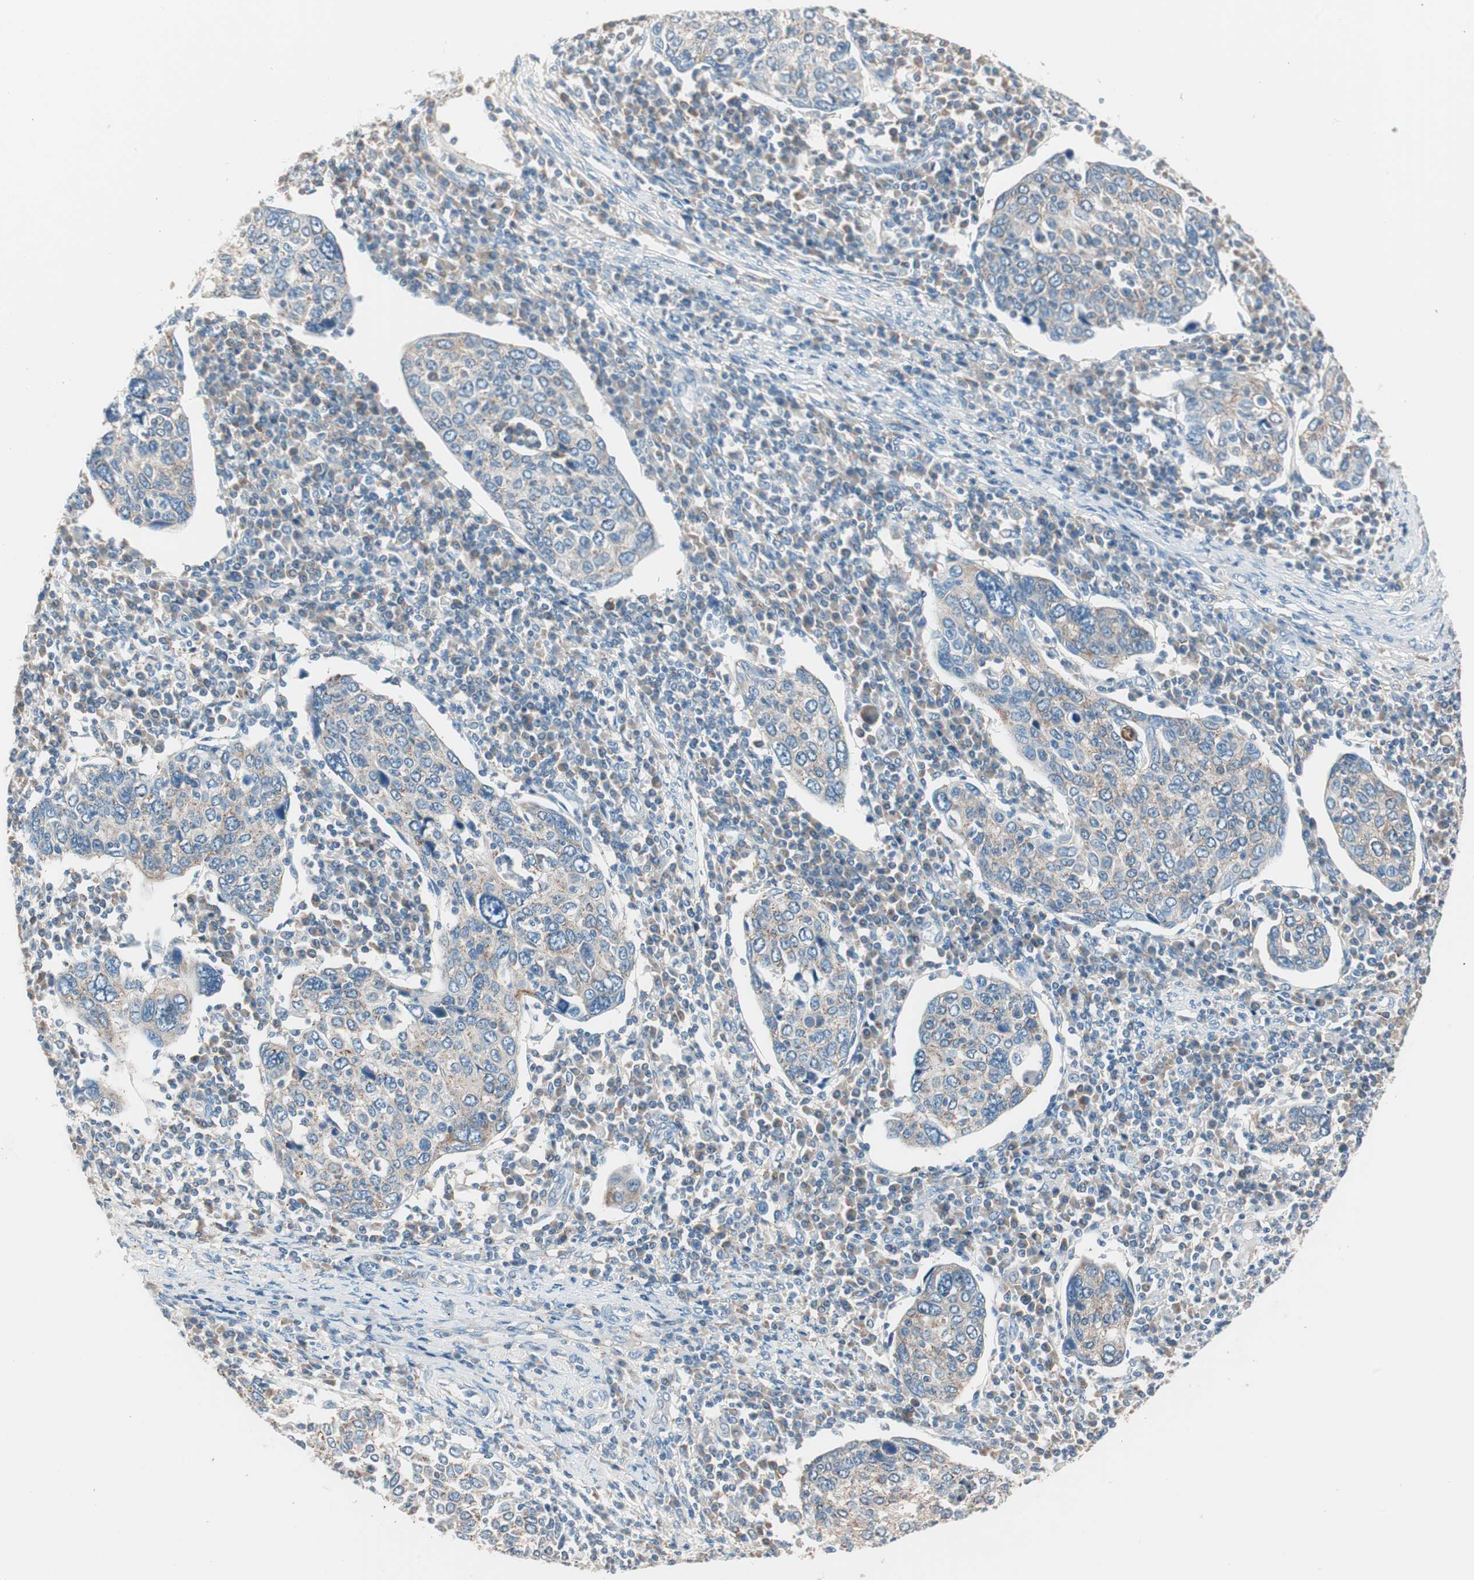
{"staining": {"intensity": "weak", "quantity": "<25%", "location": "cytoplasmic/membranous"}, "tissue": "cervical cancer", "cell_type": "Tumor cells", "image_type": "cancer", "snomed": [{"axis": "morphology", "description": "Squamous cell carcinoma, NOS"}, {"axis": "topography", "description": "Cervix"}], "caption": "Cervical cancer (squamous cell carcinoma) was stained to show a protein in brown. There is no significant expression in tumor cells.", "gene": "RAD54B", "patient": {"sex": "female", "age": 40}}